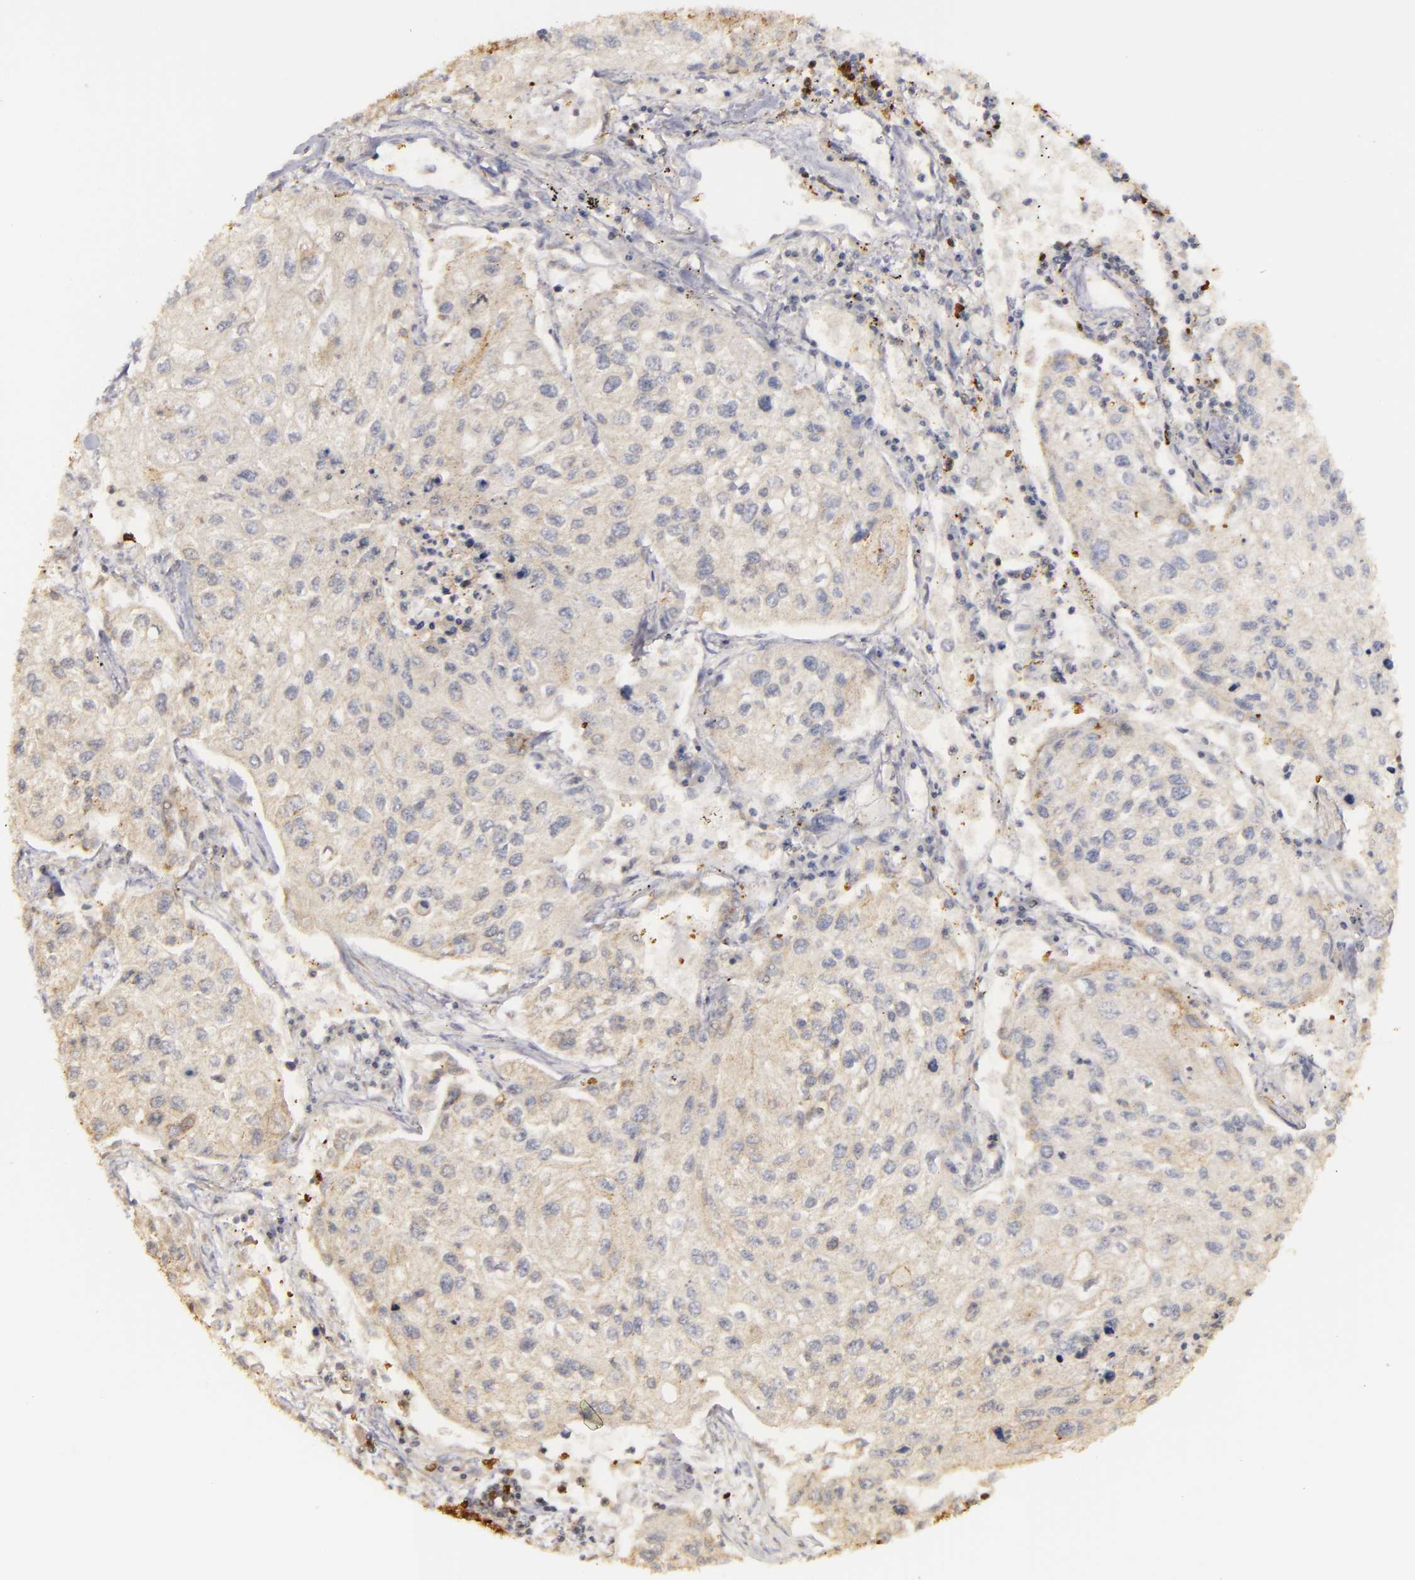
{"staining": {"intensity": "weak", "quantity": ">75%", "location": "cytoplasmic/membranous"}, "tissue": "lung cancer", "cell_type": "Tumor cells", "image_type": "cancer", "snomed": [{"axis": "morphology", "description": "Squamous cell carcinoma, NOS"}, {"axis": "topography", "description": "Lung"}], "caption": "Squamous cell carcinoma (lung) was stained to show a protein in brown. There is low levels of weak cytoplasmic/membranous expression in approximately >75% of tumor cells. Immunohistochemistry stains the protein of interest in brown and the nuclei are stained blue.", "gene": "SLC9A3R1", "patient": {"sex": "male", "age": 75}}